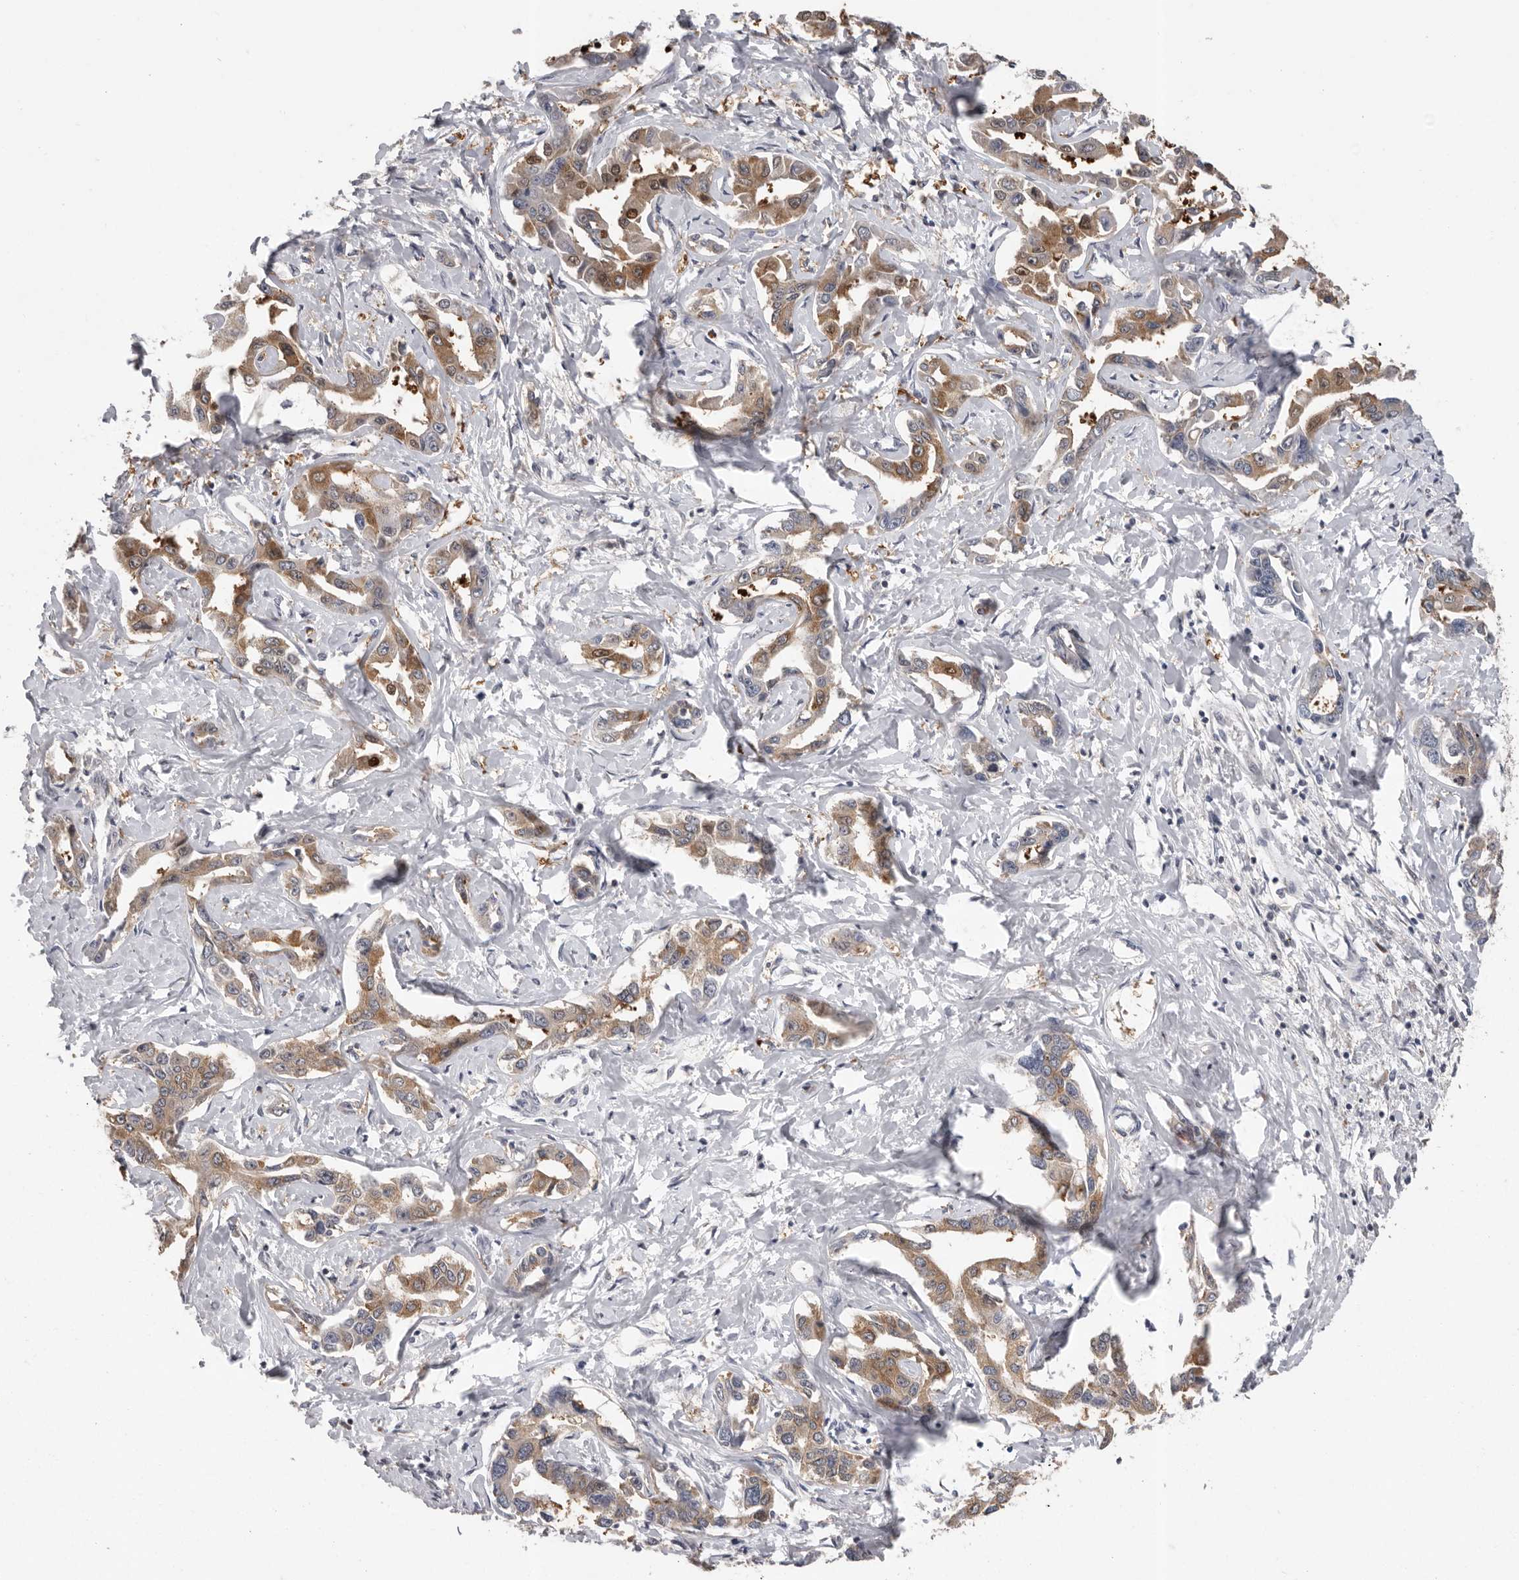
{"staining": {"intensity": "moderate", "quantity": ">75%", "location": "cytoplasmic/membranous"}, "tissue": "liver cancer", "cell_type": "Tumor cells", "image_type": "cancer", "snomed": [{"axis": "morphology", "description": "Cholangiocarcinoma"}, {"axis": "topography", "description": "Liver"}], "caption": "The immunohistochemical stain shows moderate cytoplasmic/membranous expression in tumor cells of cholangiocarcinoma (liver) tissue.", "gene": "RALGPS2", "patient": {"sex": "male", "age": 59}}